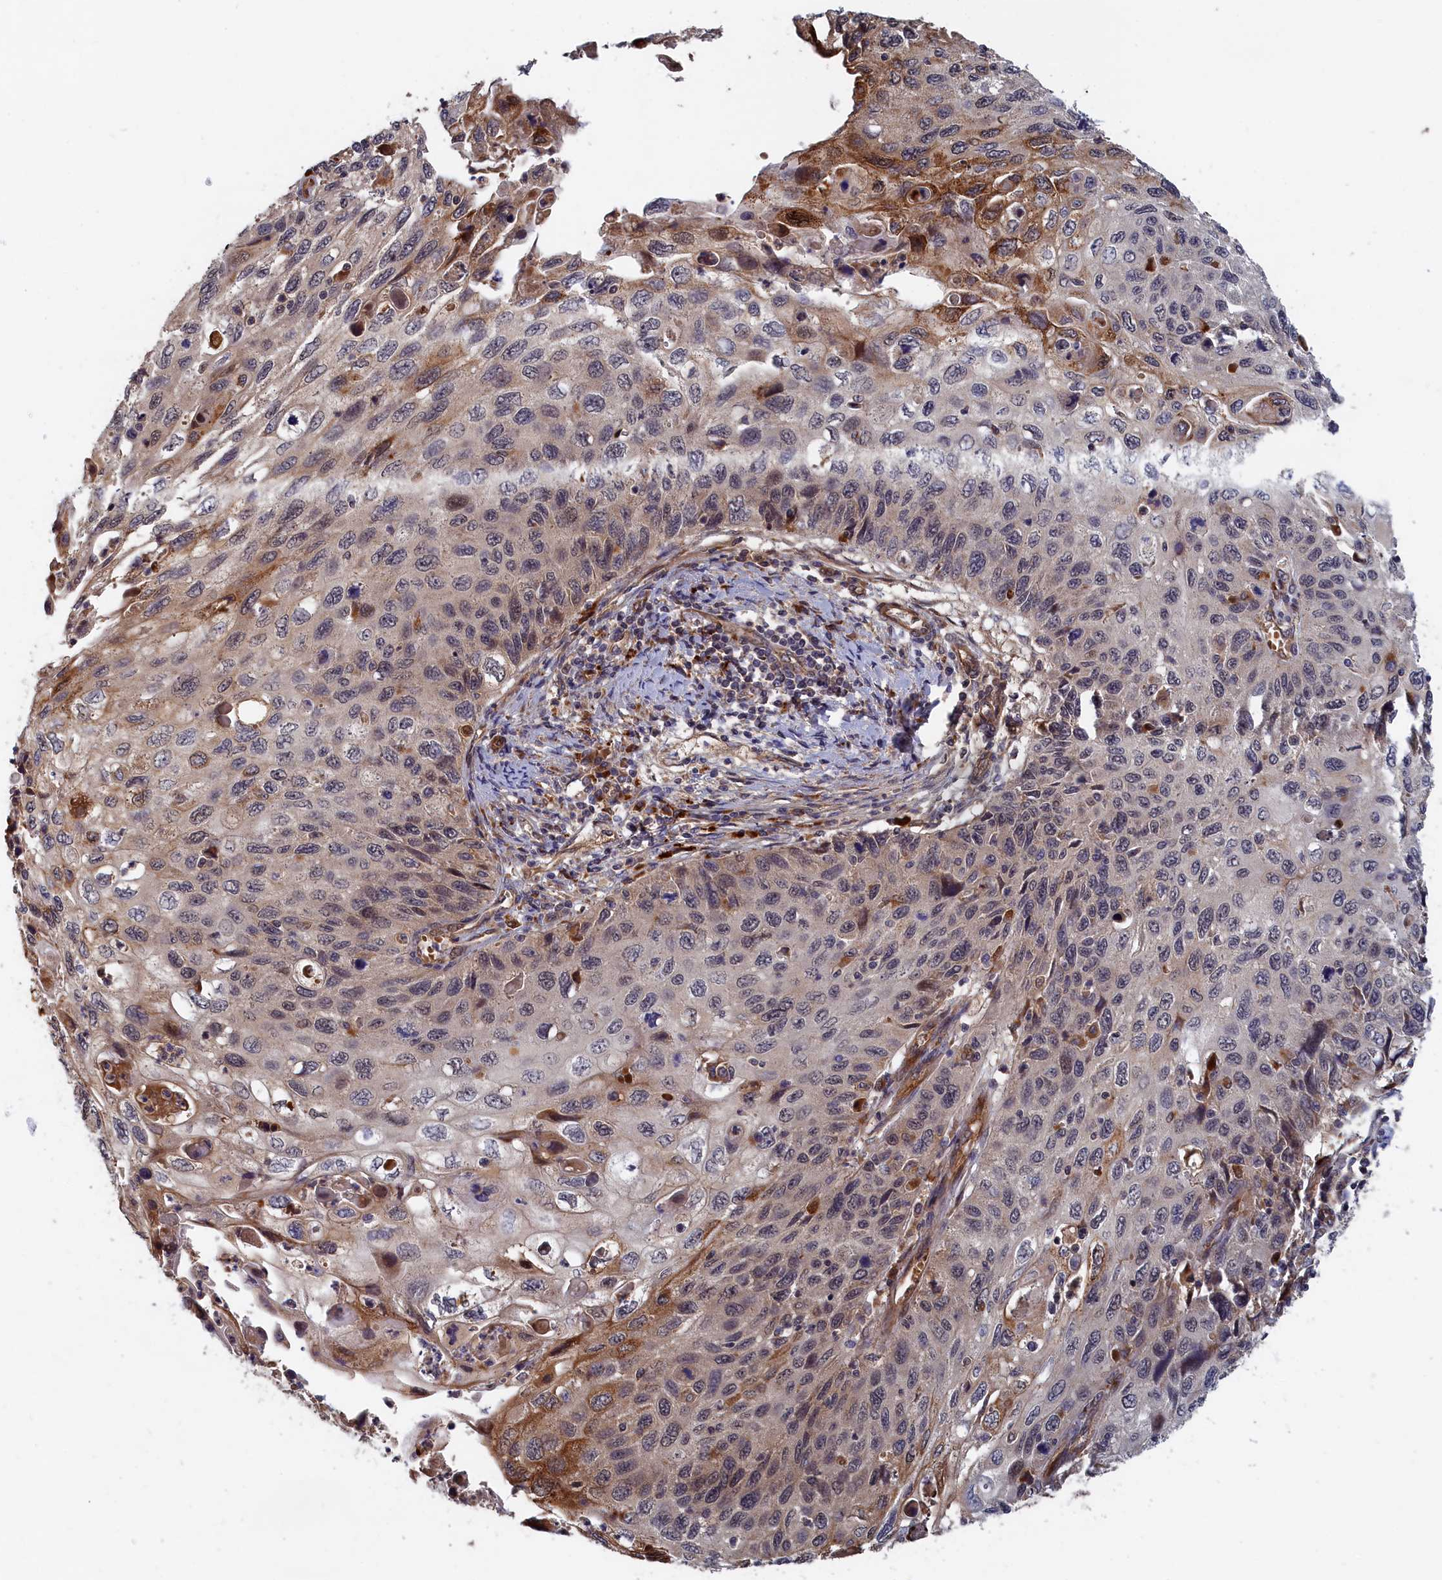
{"staining": {"intensity": "moderate", "quantity": "<25%", "location": "cytoplasmic/membranous"}, "tissue": "cervical cancer", "cell_type": "Tumor cells", "image_type": "cancer", "snomed": [{"axis": "morphology", "description": "Squamous cell carcinoma, NOS"}, {"axis": "topography", "description": "Cervix"}], "caption": "Immunohistochemistry staining of cervical cancer (squamous cell carcinoma), which demonstrates low levels of moderate cytoplasmic/membranous expression in approximately <25% of tumor cells indicating moderate cytoplasmic/membranous protein positivity. The staining was performed using DAB (brown) for protein detection and nuclei were counterstained in hematoxylin (blue).", "gene": "TRAPPC2L", "patient": {"sex": "female", "age": 70}}